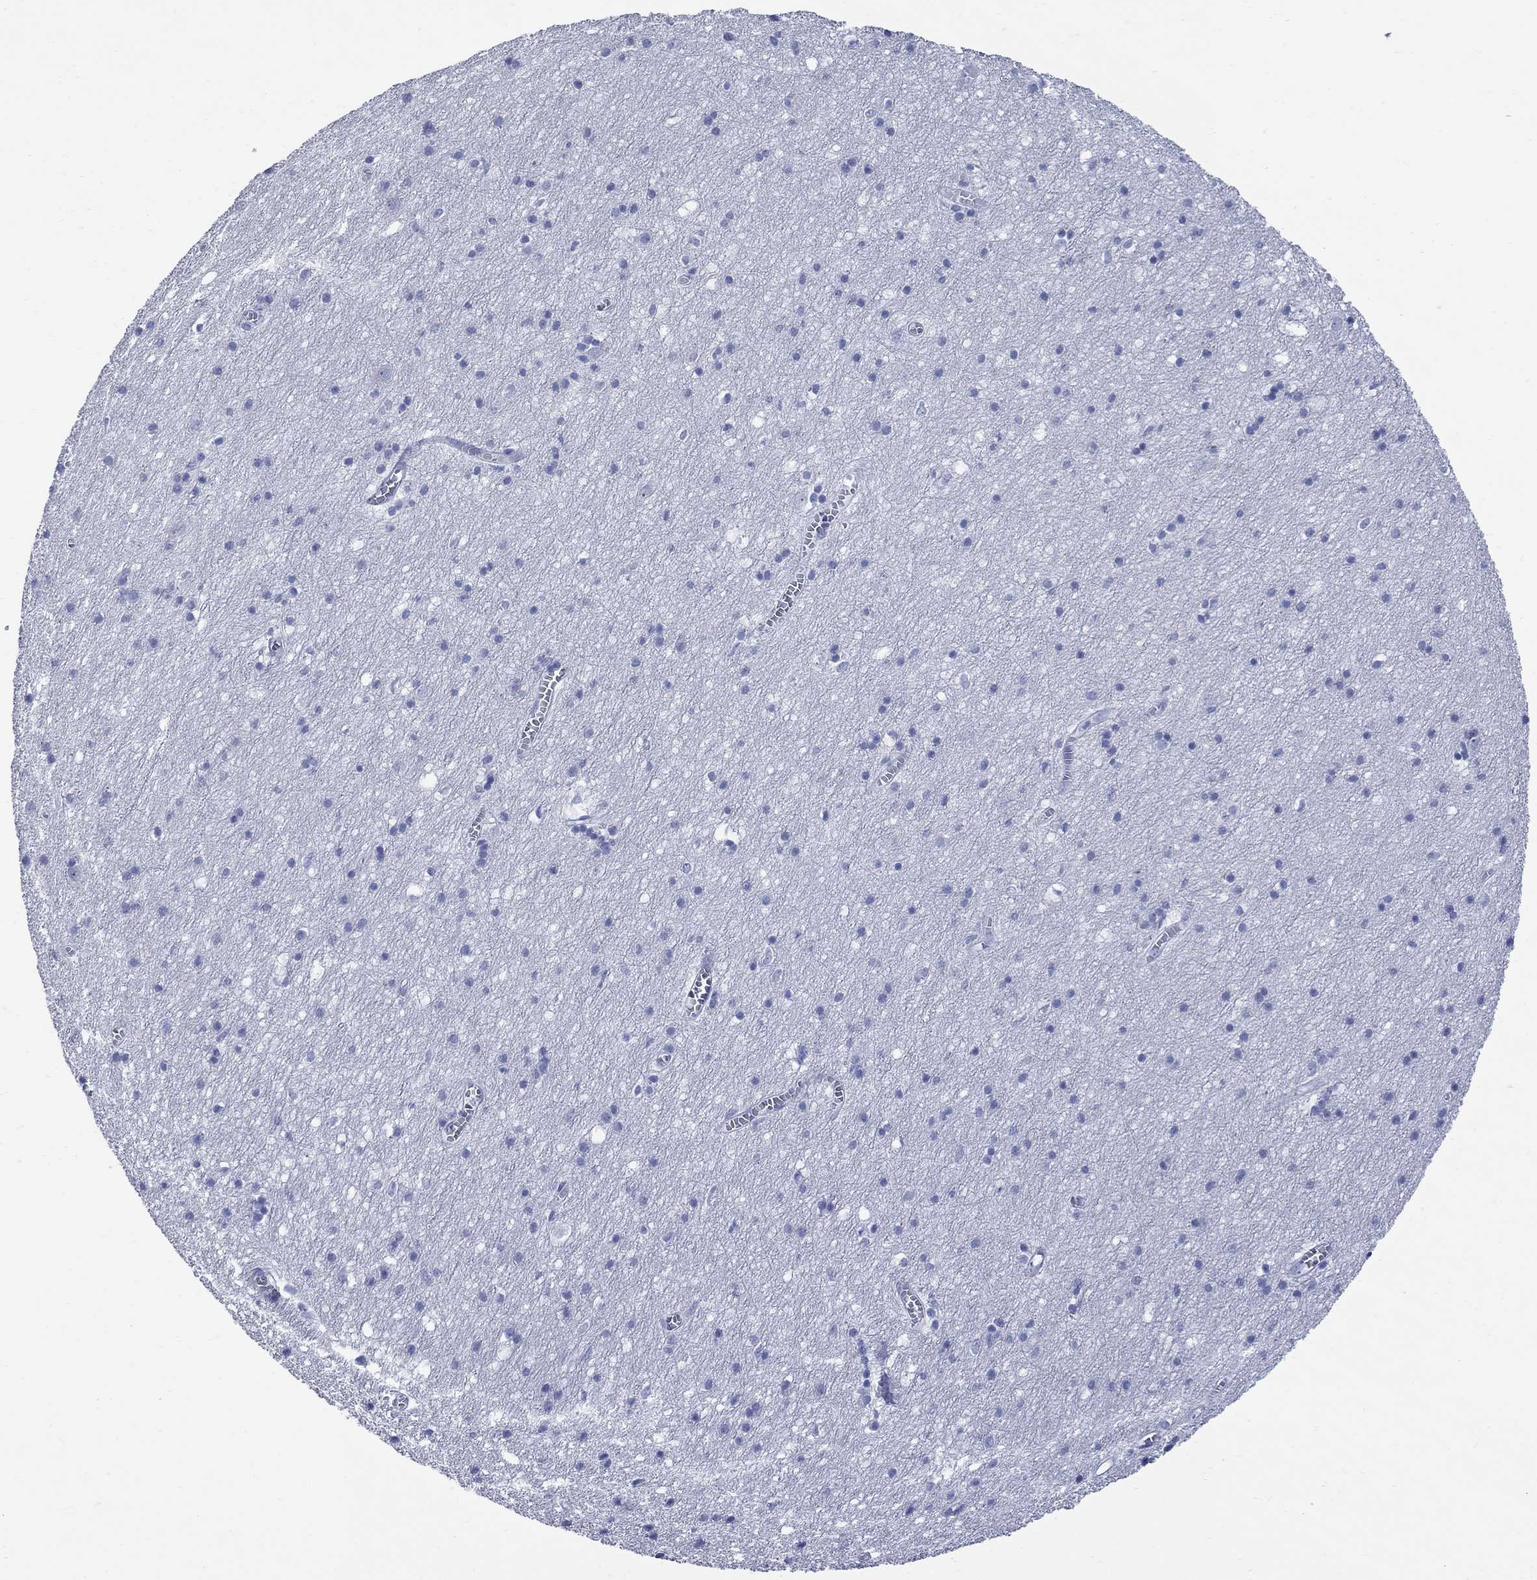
{"staining": {"intensity": "negative", "quantity": "none", "location": "none"}, "tissue": "cerebral cortex", "cell_type": "Endothelial cells", "image_type": "normal", "snomed": [{"axis": "morphology", "description": "Normal tissue, NOS"}, {"axis": "topography", "description": "Cerebral cortex"}], "caption": "Immunohistochemistry (IHC) image of normal cerebral cortex: cerebral cortex stained with DAB reveals no significant protein staining in endothelial cells. The staining is performed using DAB (3,3'-diaminobenzidine) brown chromogen with nuclei counter-stained in using hematoxylin.", "gene": "TACC3", "patient": {"sex": "male", "age": 70}}